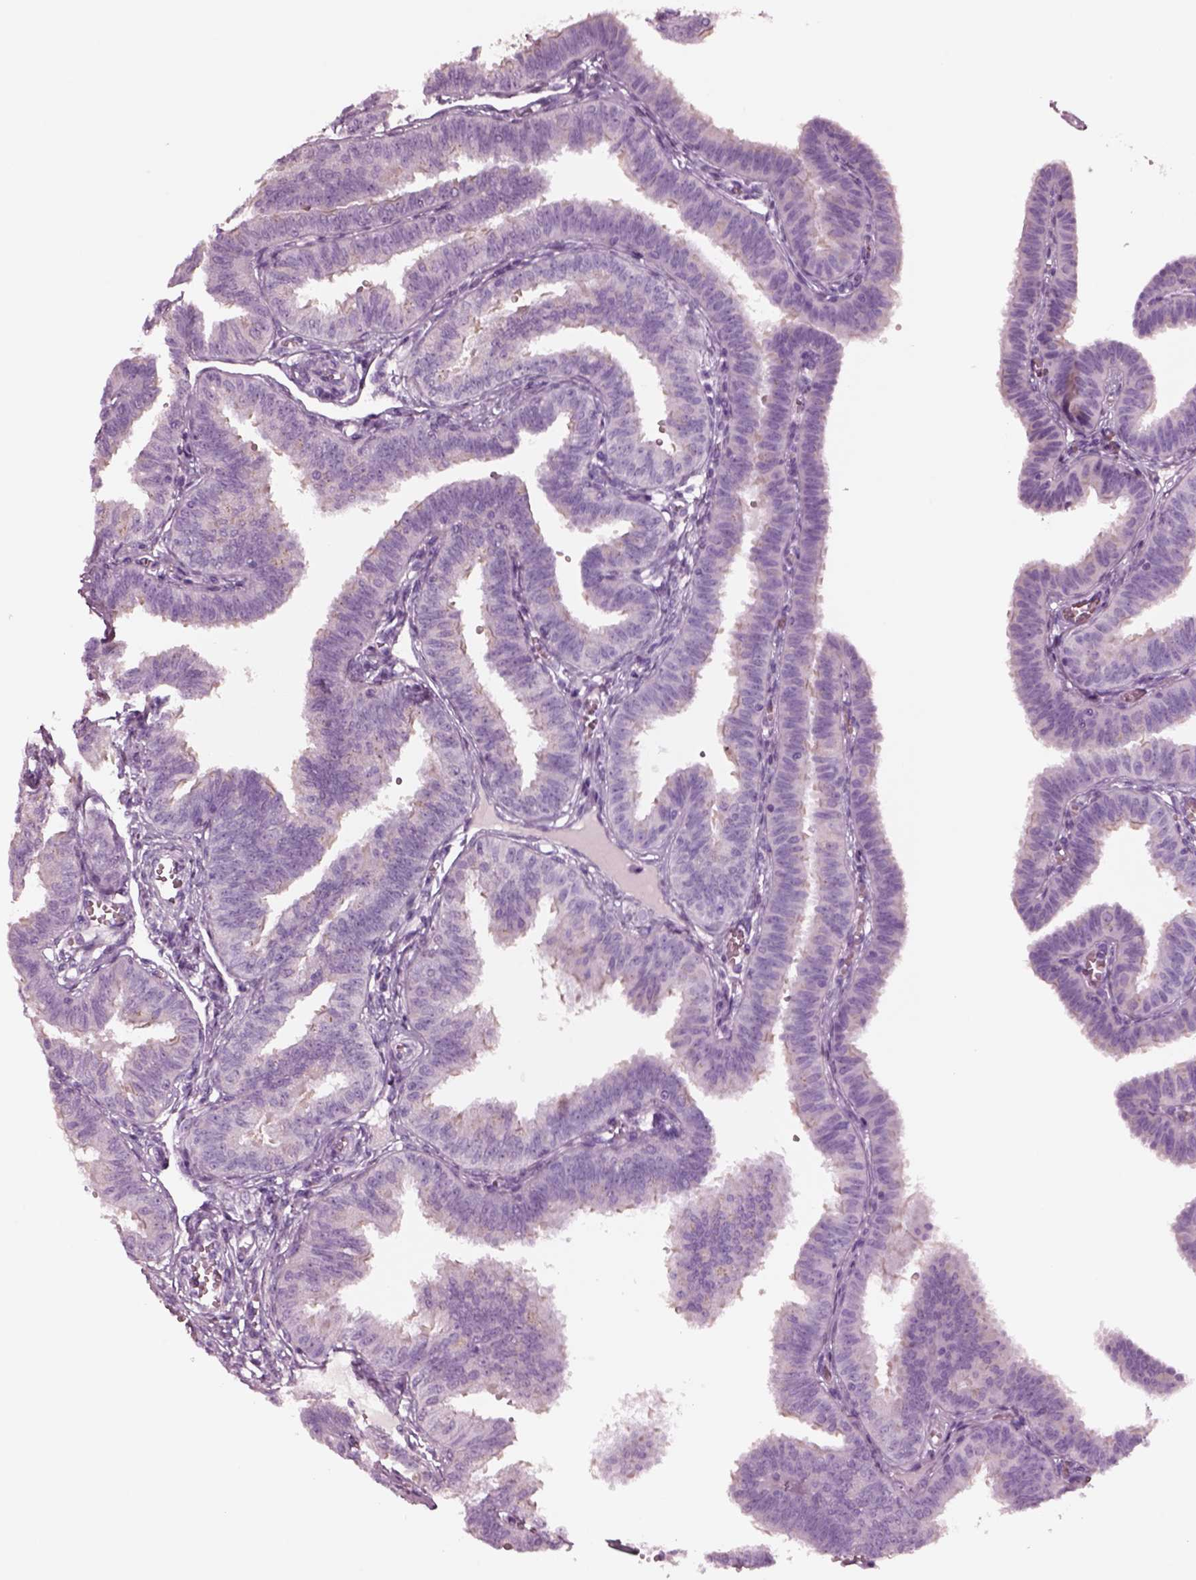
{"staining": {"intensity": "negative", "quantity": "none", "location": "none"}, "tissue": "fallopian tube", "cell_type": "Glandular cells", "image_type": "normal", "snomed": [{"axis": "morphology", "description": "Normal tissue, NOS"}, {"axis": "topography", "description": "Fallopian tube"}], "caption": "The micrograph reveals no staining of glandular cells in benign fallopian tube. Brightfield microscopy of IHC stained with DAB (brown) and hematoxylin (blue), captured at high magnification.", "gene": "NMRK2", "patient": {"sex": "female", "age": 25}}